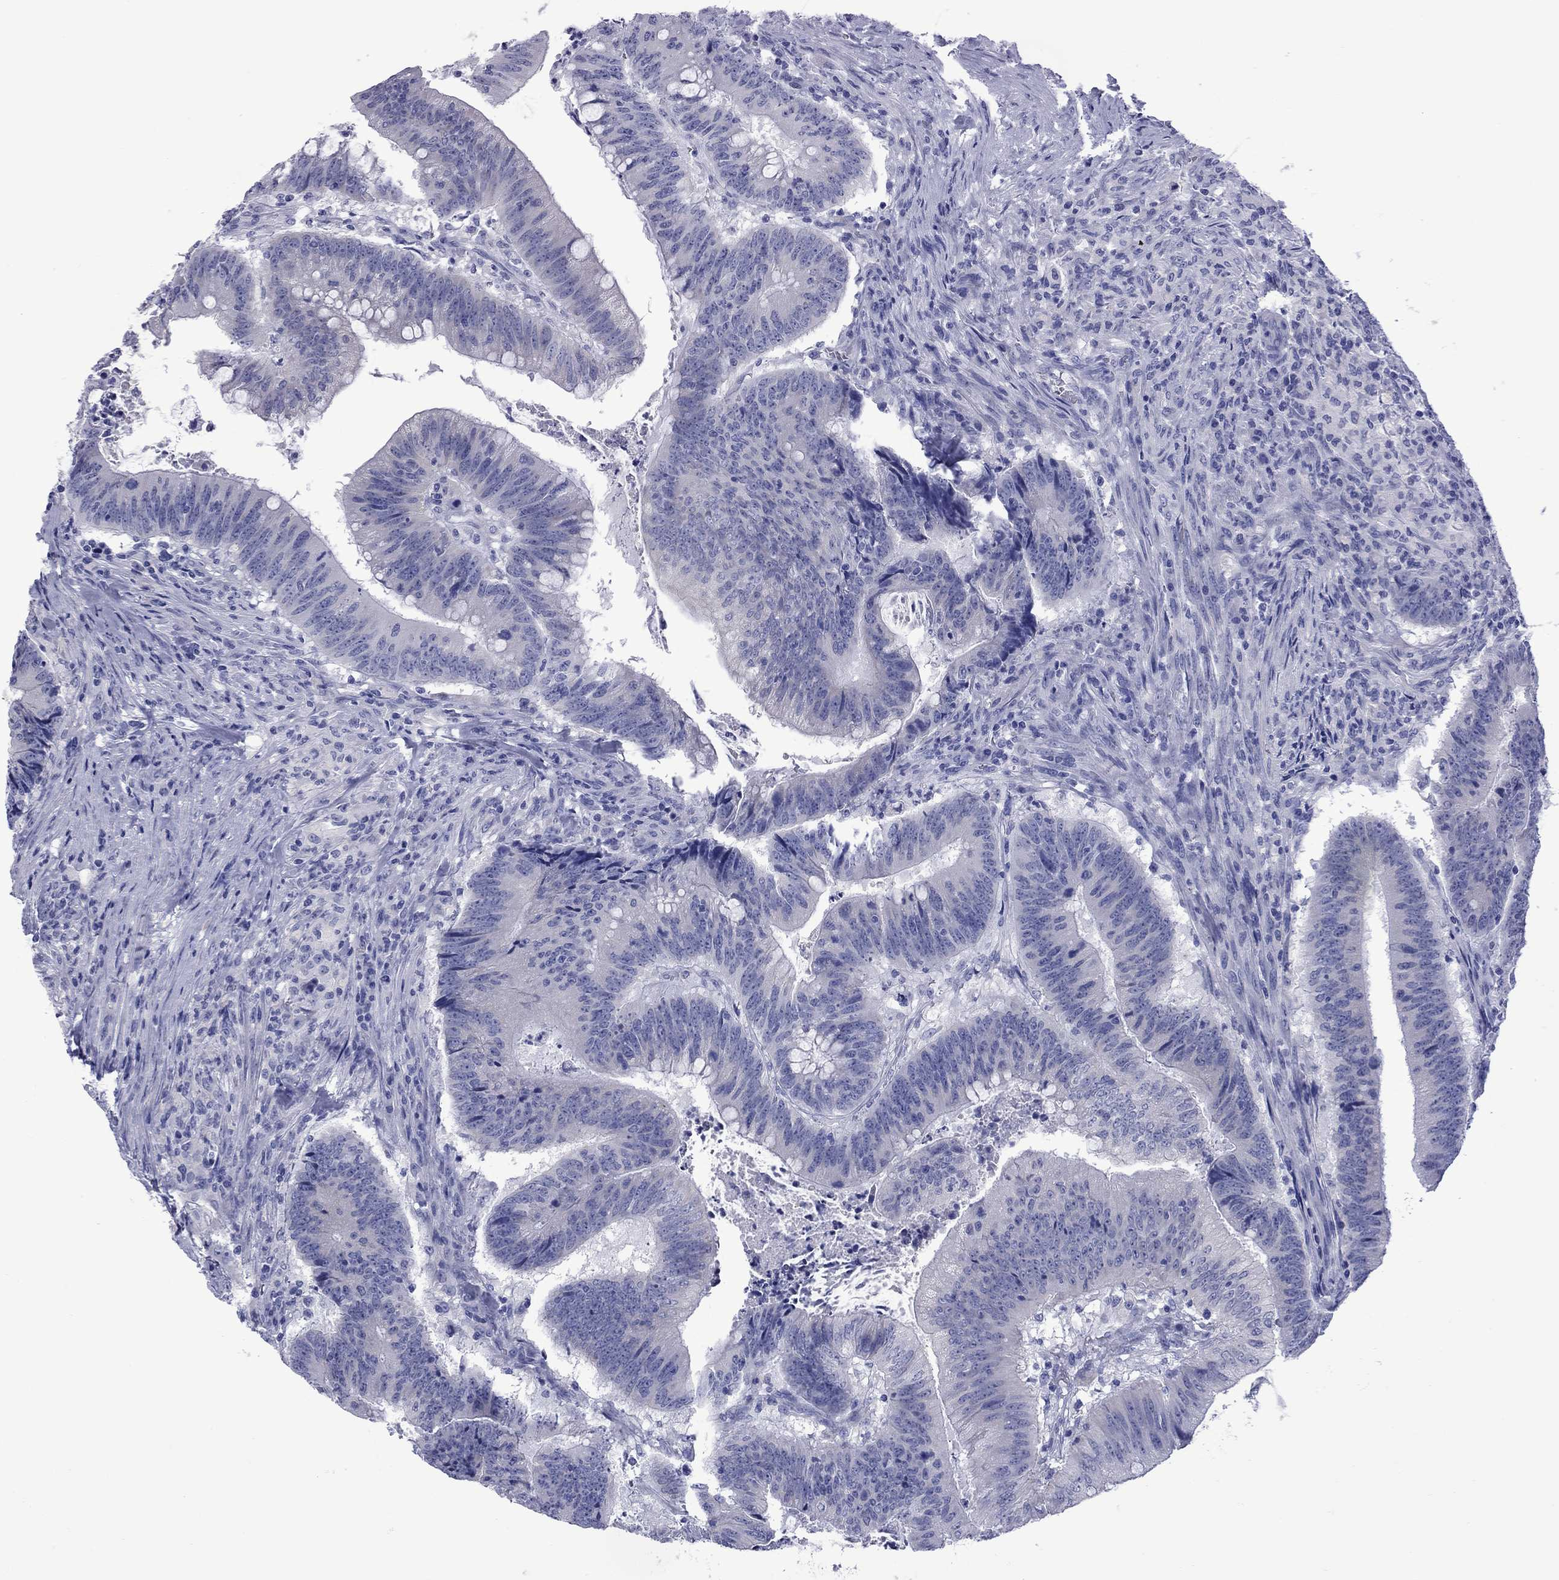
{"staining": {"intensity": "negative", "quantity": "none", "location": "none"}, "tissue": "colorectal cancer", "cell_type": "Tumor cells", "image_type": "cancer", "snomed": [{"axis": "morphology", "description": "Adenocarcinoma, NOS"}, {"axis": "topography", "description": "Colon"}], "caption": "The photomicrograph shows no staining of tumor cells in colorectal cancer (adenocarcinoma).", "gene": "EPPIN", "patient": {"sex": "female", "age": 87}}